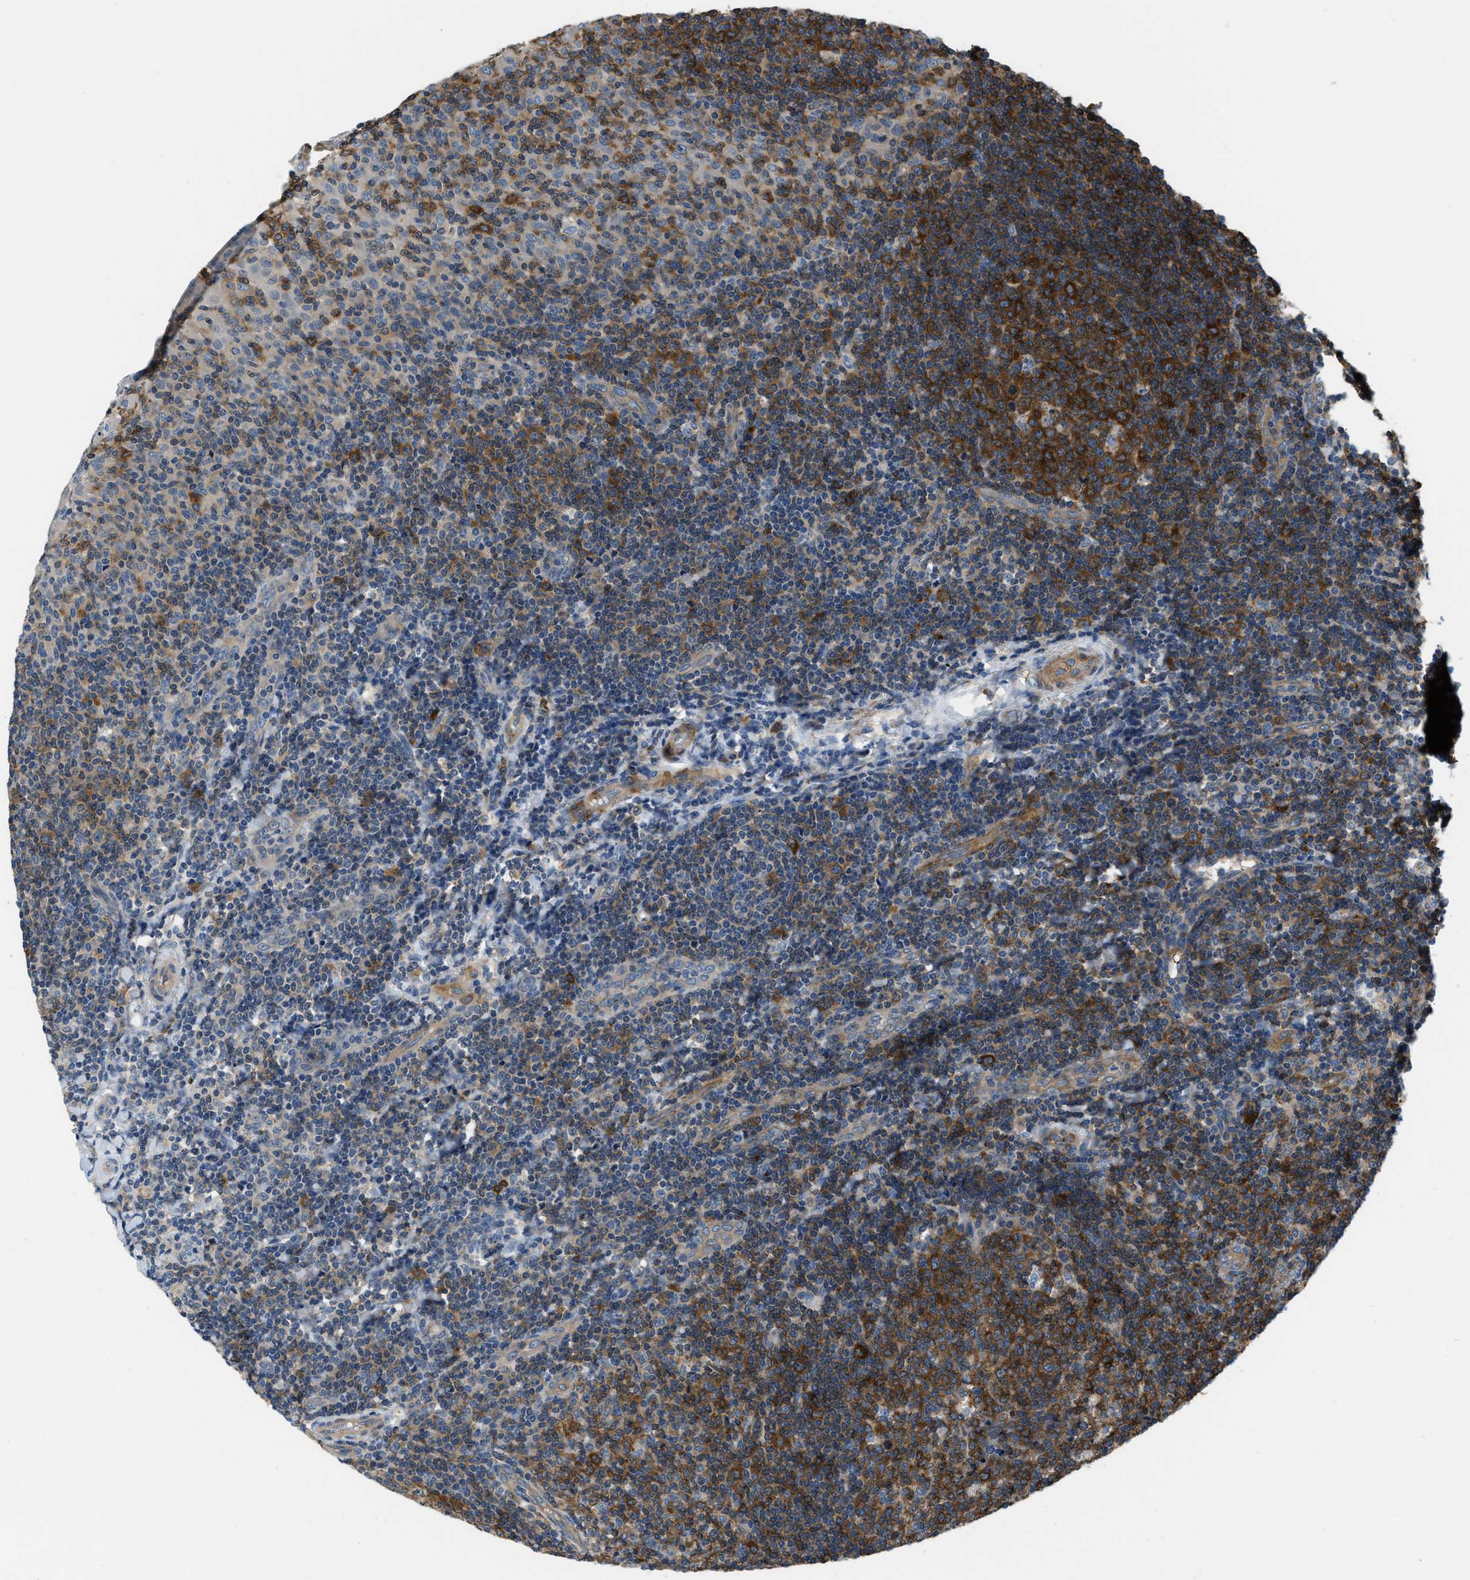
{"staining": {"intensity": "strong", "quantity": ">75%", "location": "cytoplasmic/membranous"}, "tissue": "tonsil", "cell_type": "Germinal center cells", "image_type": "normal", "snomed": [{"axis": "morphology", "description": "Normal tissue, NOS"}, {"axis": "topography", "description": "Tonsil"}], "caption": "High-power microscopy captured an IHC histopathology image of unremarkable tonsil, revealing strong cytoplasmic/membranous staining in approximately >75% of germinal center cells. (brown staining indicates protein expression, while blue staining denotes nuclei).", "gene": "PFKP", "patient": {"sex": "female", "age": 19}}